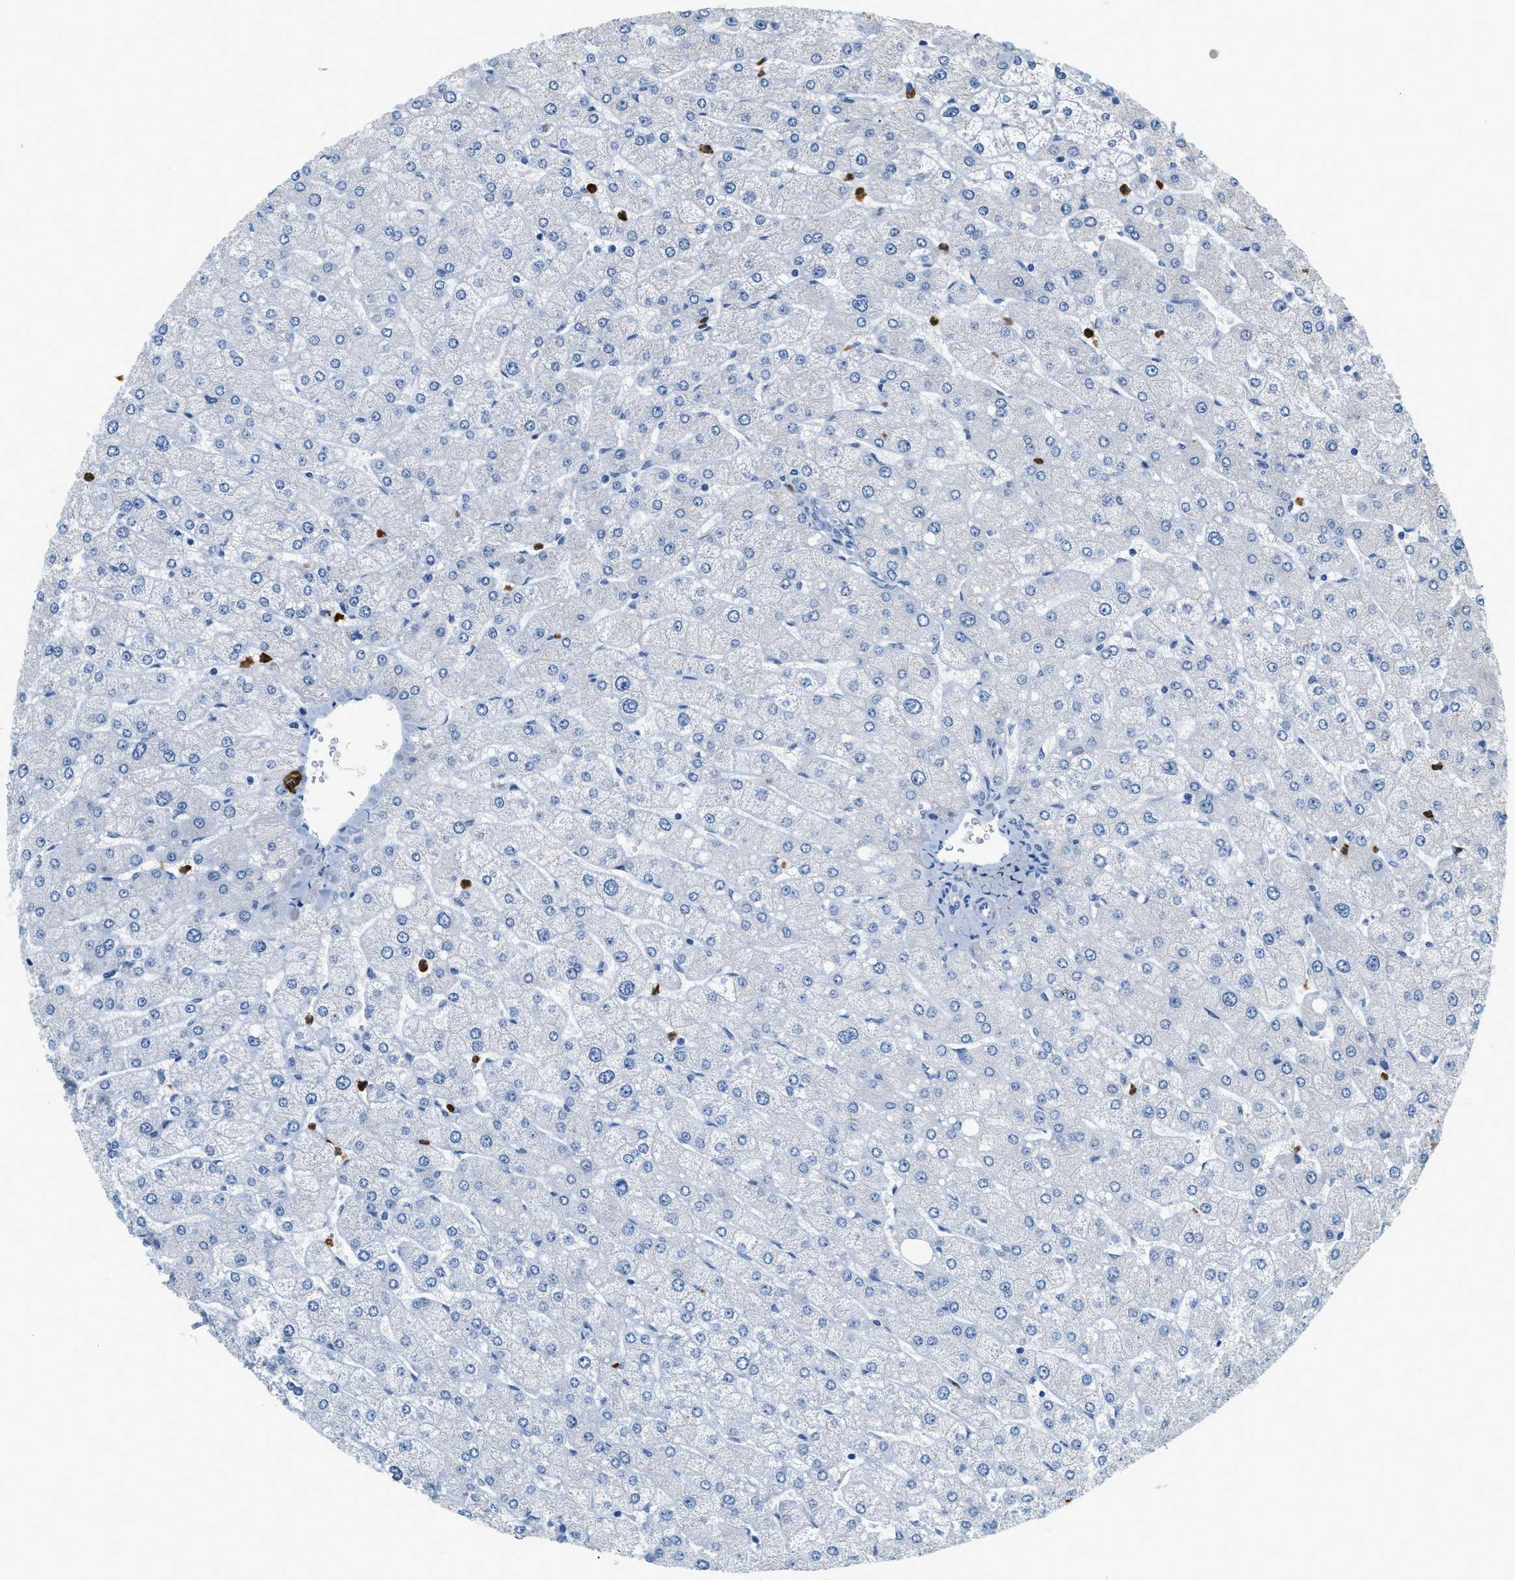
{"staining": {"intensity": "negative", "quantity": "none", "location": "none"}, "tissue": "liver", "cell_type": "Cholangiocytes", "image_type": "normal", "snomed": [{"axis": "morphology", "description": "Normal tissue, NOS"}, {"axis": "topography", "description": "Liver"}], "caption": "Immunohistochemistry (IHC) histopathology image of normal liver: liver stained with DAB displays no significant protein positivity in cholangiocytes.", "gene": "LCN2", "patient": {"sex": "male", "age": 55}}